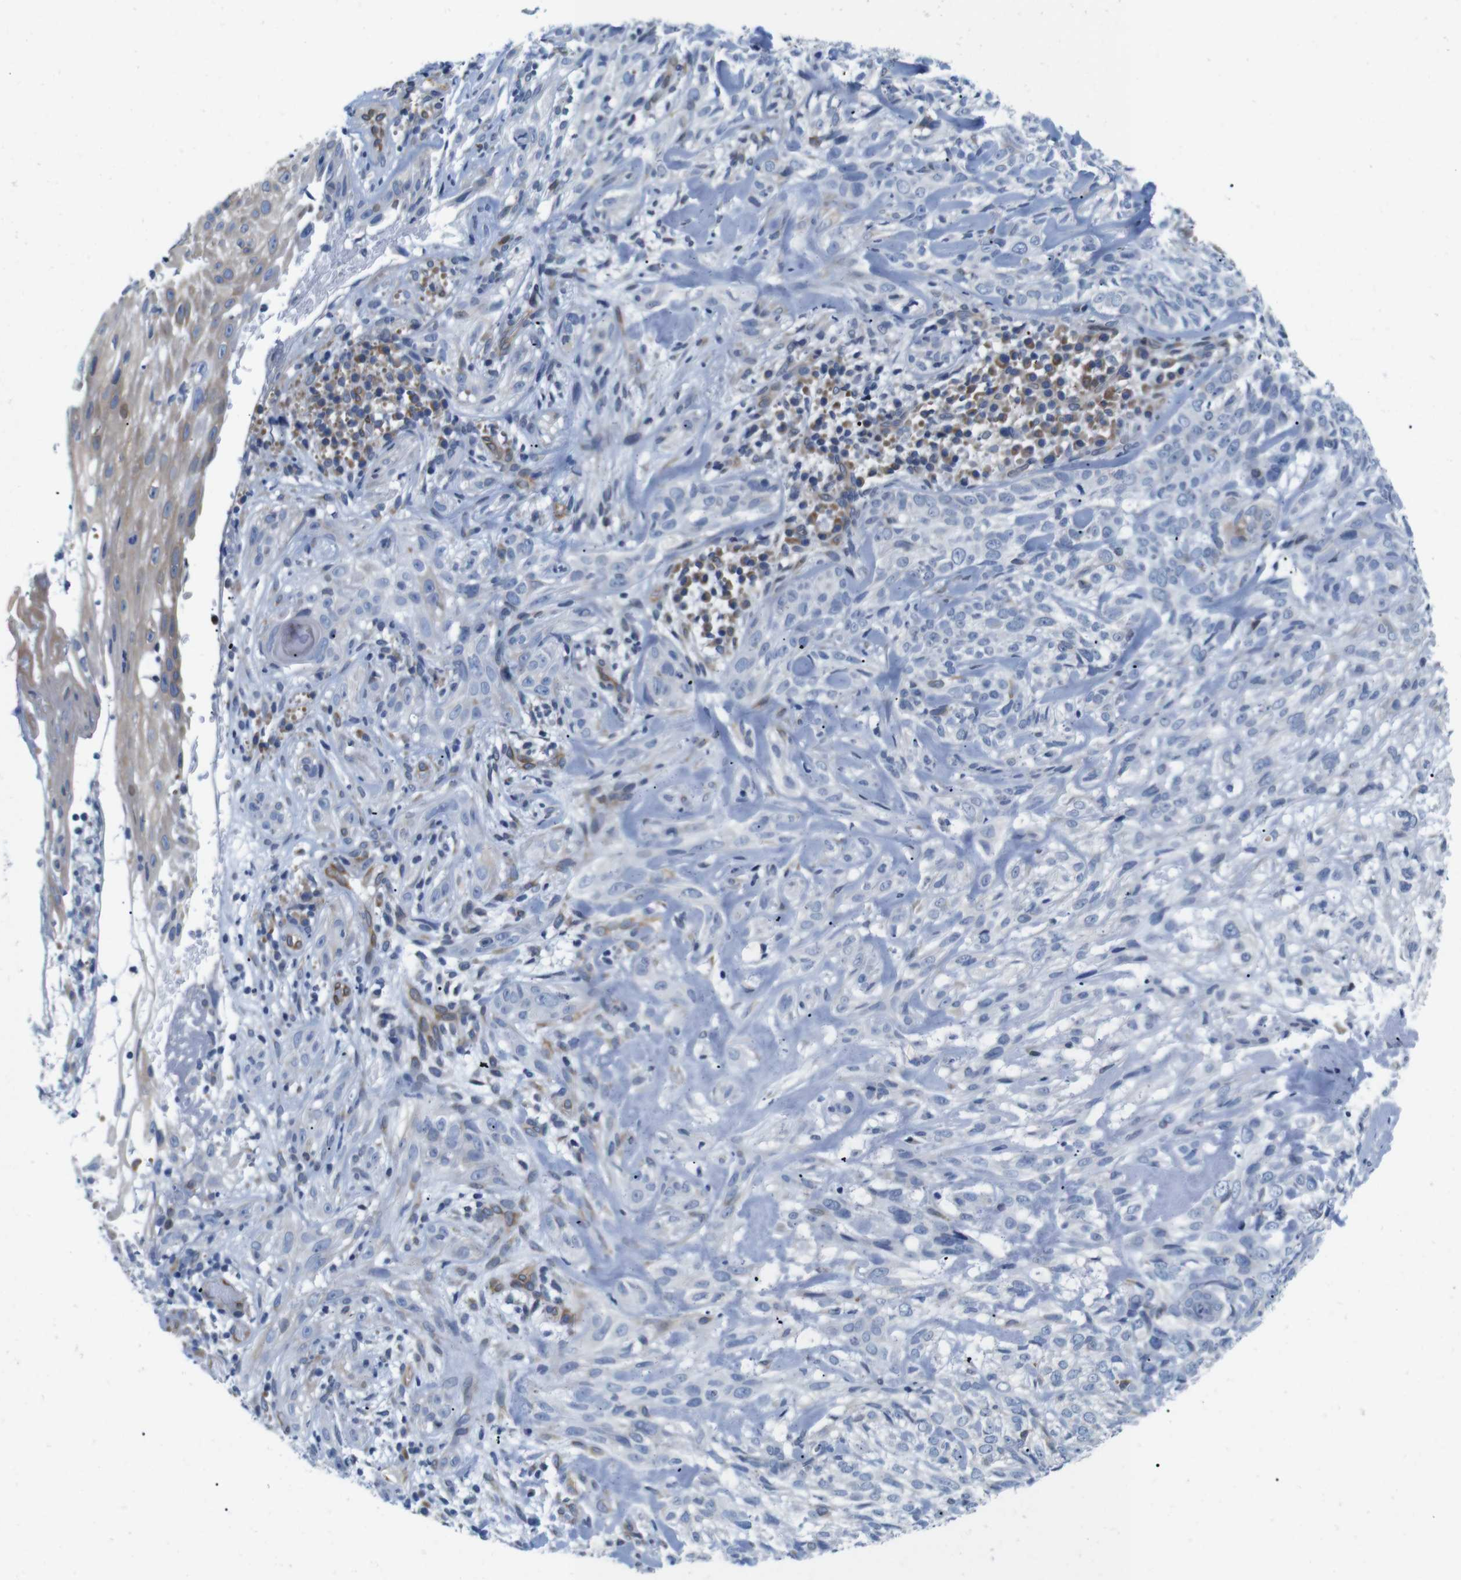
{"staining": {"intensity": "negative", "quantity": "none", "location": "none"}, "tissue": "skin cancer", "cell_type": "Tumor cells", "image_type": "cancer", "snomed": [{"axis": "morphology", "description": "Basal cell carcinoma"}, {"axis": "topography", "description": "Skin"}], "caption": "High power microscopy photomicrograph of an immunohistochemistry photomicrograph of skin basal cell carcinoma, revealing no significant positivity in tumor cells. (DAB immunohistochemistry (IHC) with hematoxylin counter stain).", "gene": "HACD3", "patient": {"sex": "male", "age": 72}}